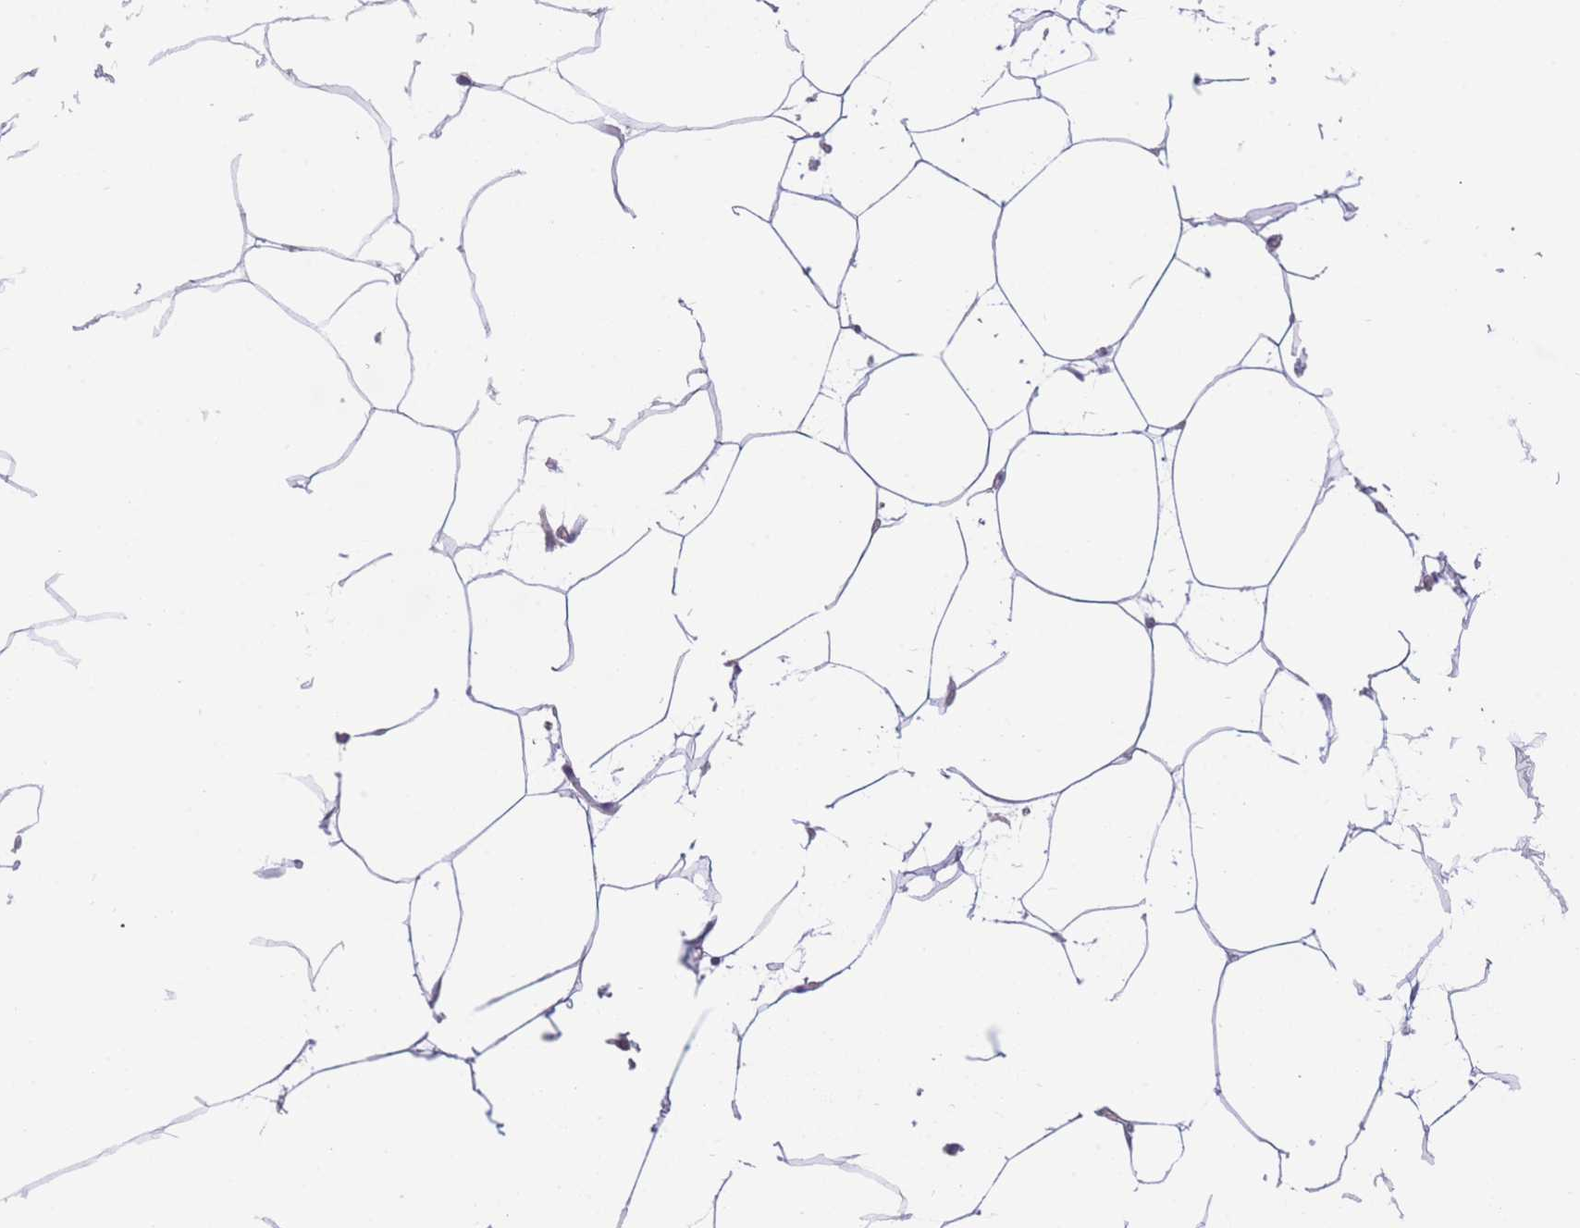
{"staining": {"intensity": "negative", "quantity": "none", "location": "none"}, "tissue": "adipose tissue", "cell_type": "Adipocytes", "image_type": "normal", "snomed": [{"axis": "morphology", "description": "Normal tissue, NOS"}, {"axis": "topography", "description": "Adipose tissue"}], "caption": "Protein analysis of normal adipose tissue shows no significant expression in adipocytes.", "gene": "SULT1A1", "patient": {"sex": "female", "age": 37}}